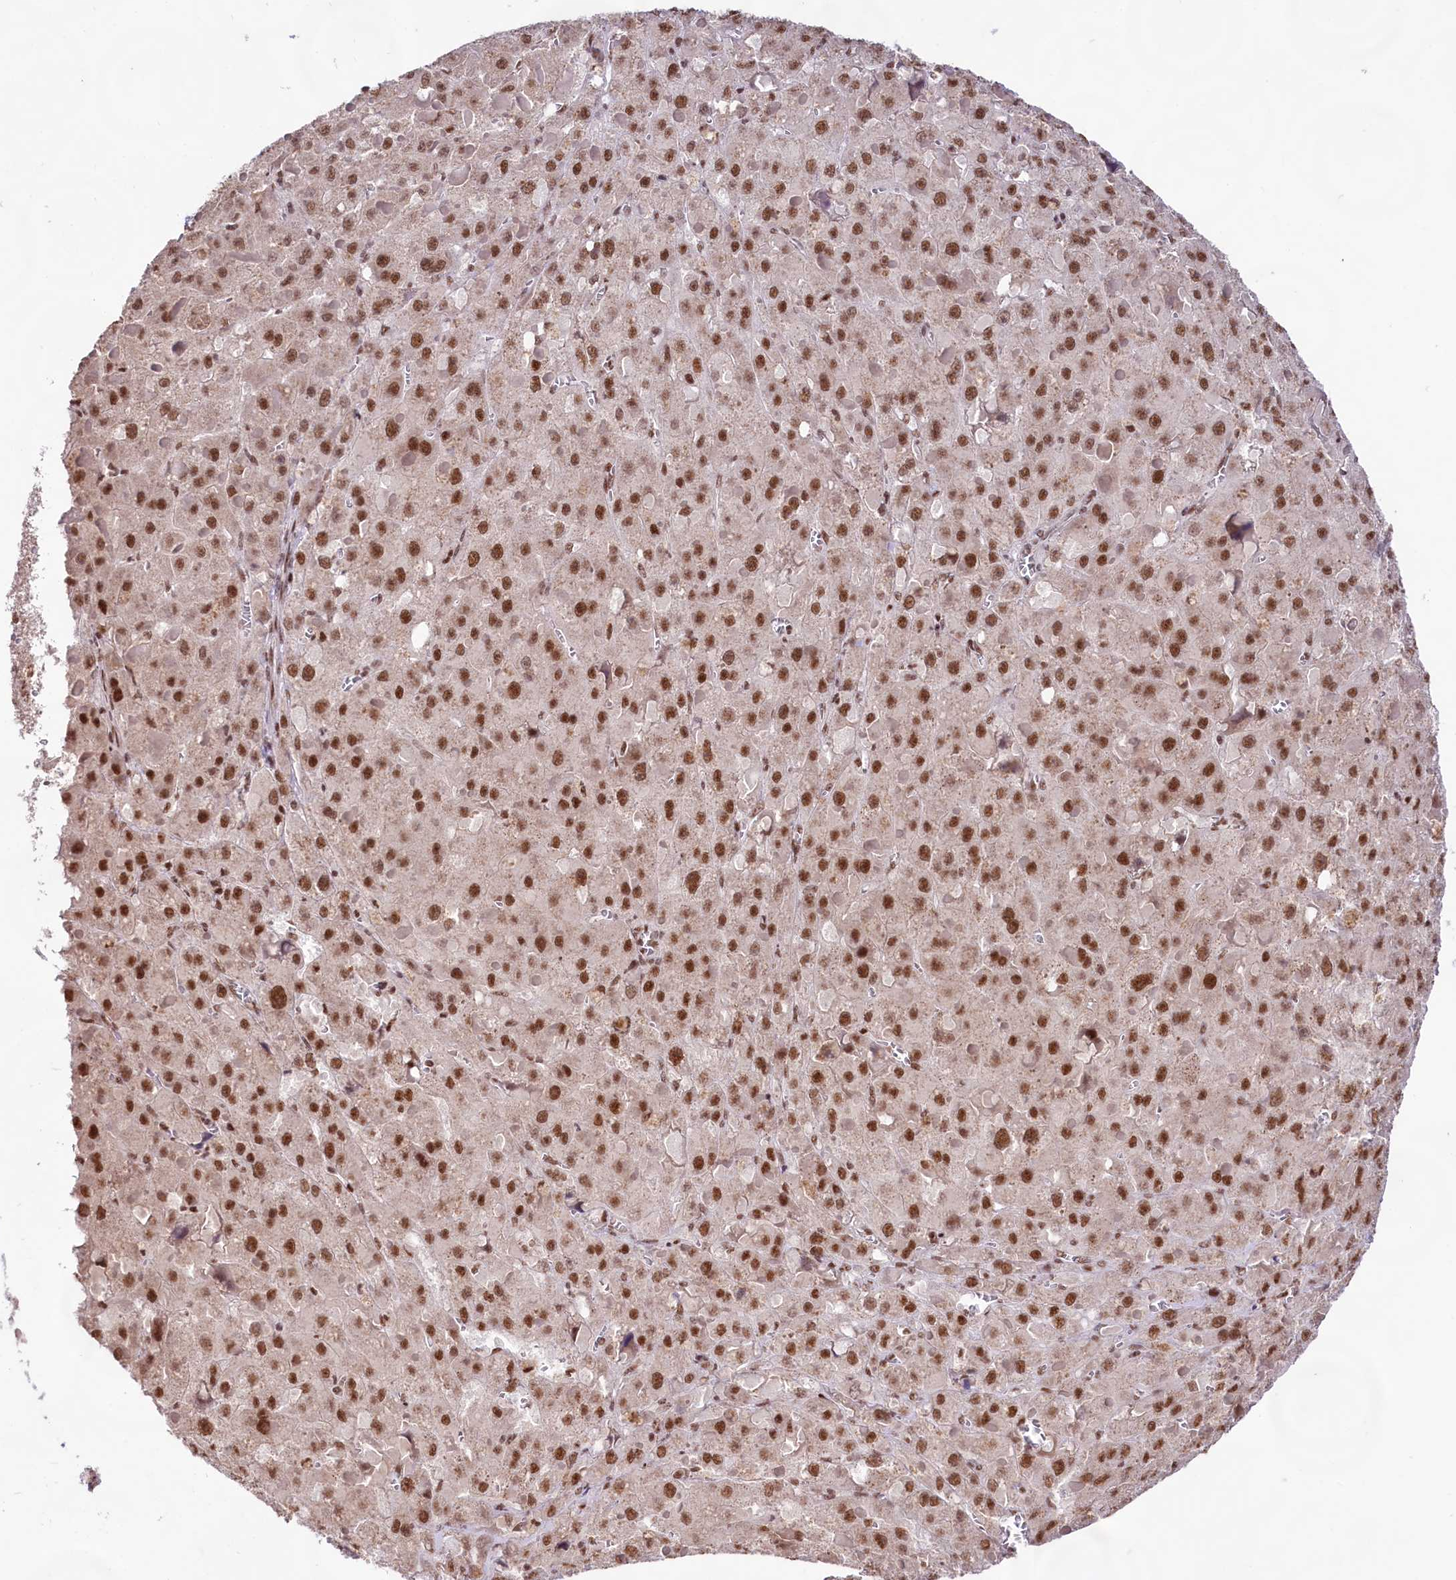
{"staining": {"intensity": "strong", "quantity": ">75%", "location": "nuclear"}, "tissue": "liver cancer", "cell_type": "Tumor cells", "image_type": "cancer", "snomed": [{"axis": "morphology", "description": "Carcinoma, Hepatocellular, NOS"}, {"axis": "topography", "description": "Liver"}], "caption": "Liver cancer (hepatocellular carcinoma) stained with immunohistochemistry demonstrates strong nuclear staining in about >75% of tumor cells.", "gene": "HIRA", "patient": {"sex": "female", "age": 73}}